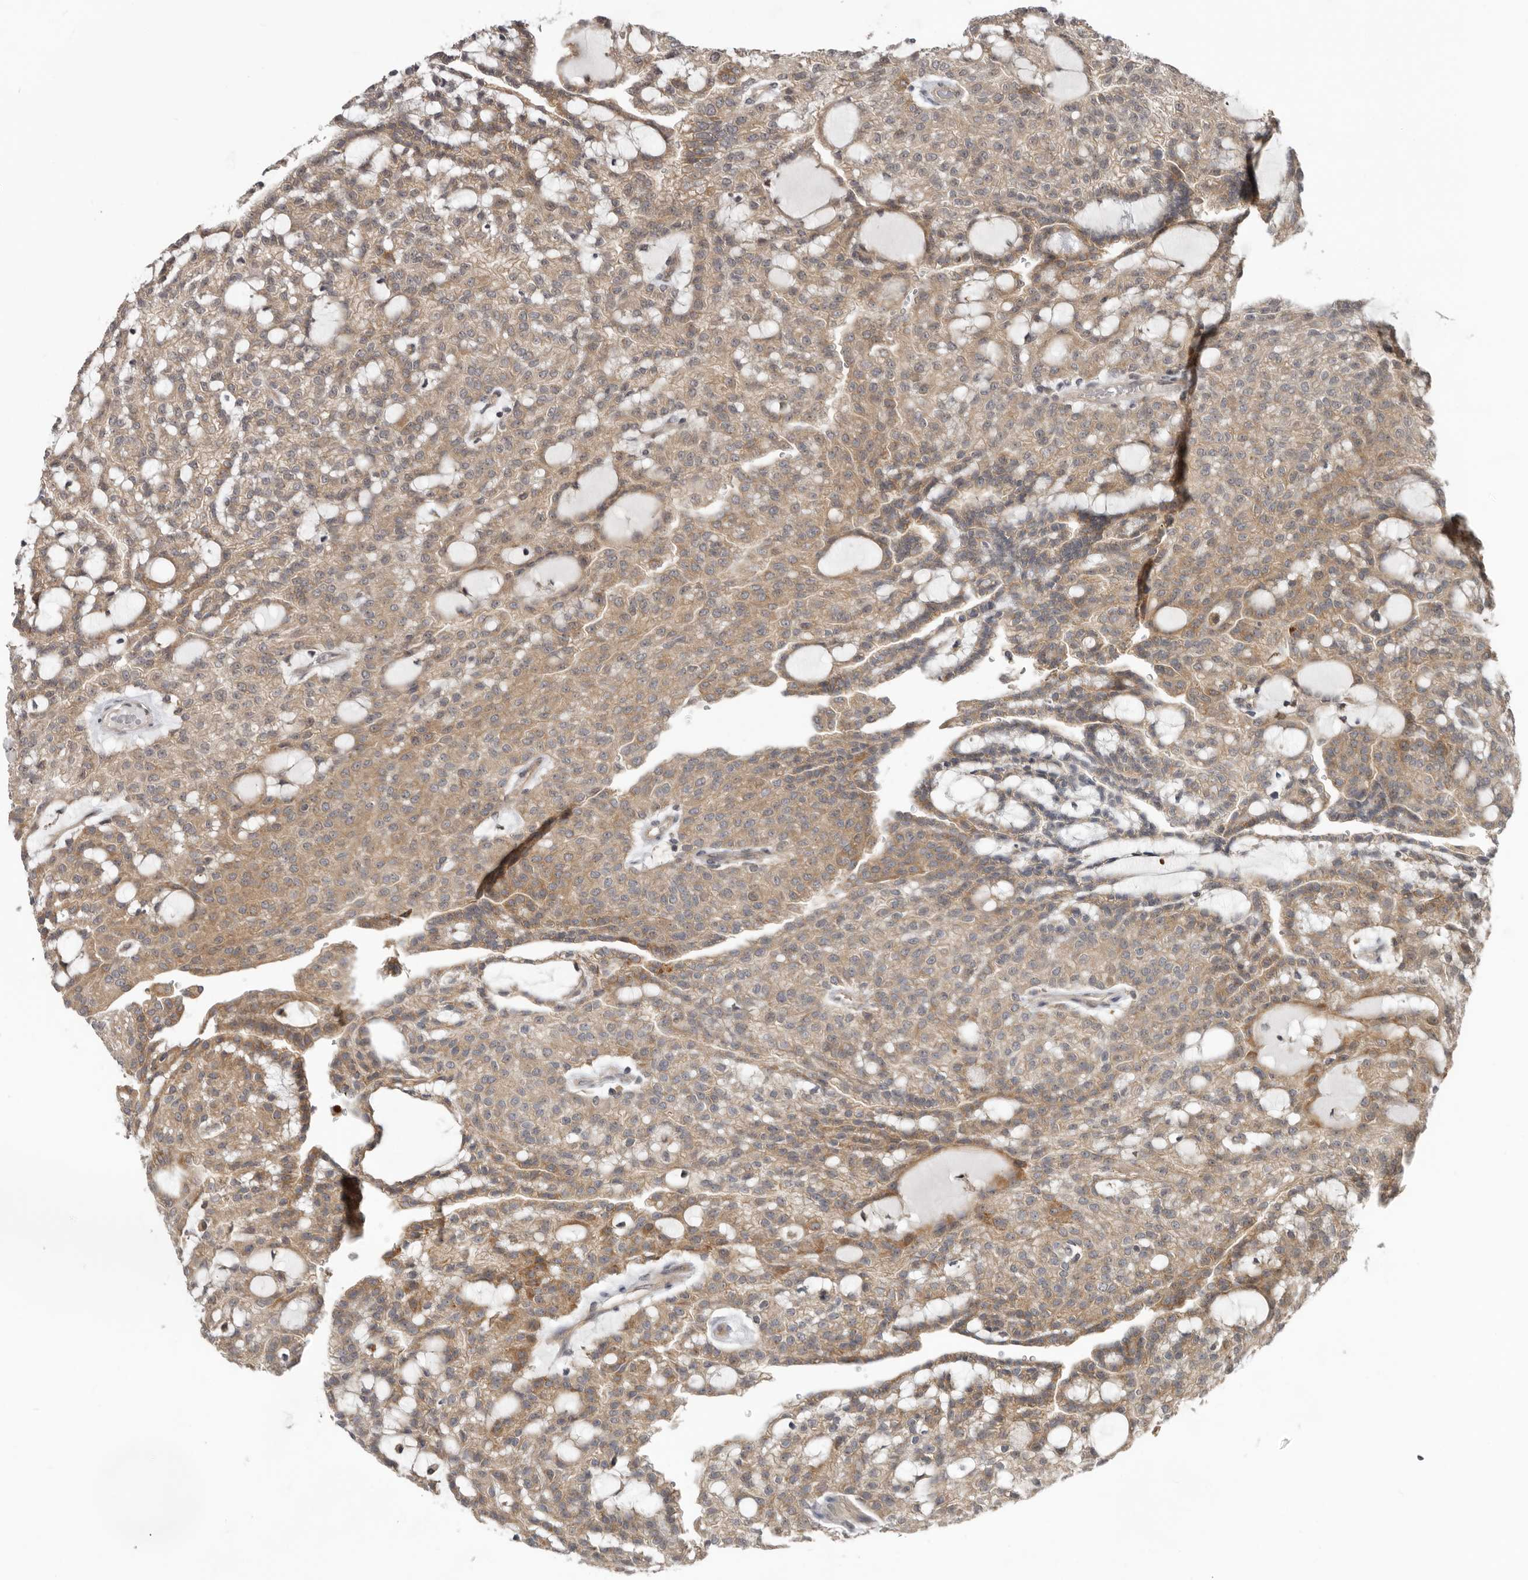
{"staining": {"intensity": "moderate", "quantity": ">75%", "location": "cytoplasmic/membranous"}, "tissue": "renal cancer", "cell_type": "Tumor cells", "image_type": "cancer", "snomed": [{"axis": "morphology", "description": "Adenocarcinoma, NOS"}, {"axis": "topography", "description": "Kidney"}], "caption": "An immunohistochemistry (IHC) histopathology image of neoplastic tissue is shown. Protein staining in brown shows moderate cytoplasmic/membranous positivity in renal cancer within tumor cells.", "gene": "BAD", "patient": {"sex": "male", "age": 63}}